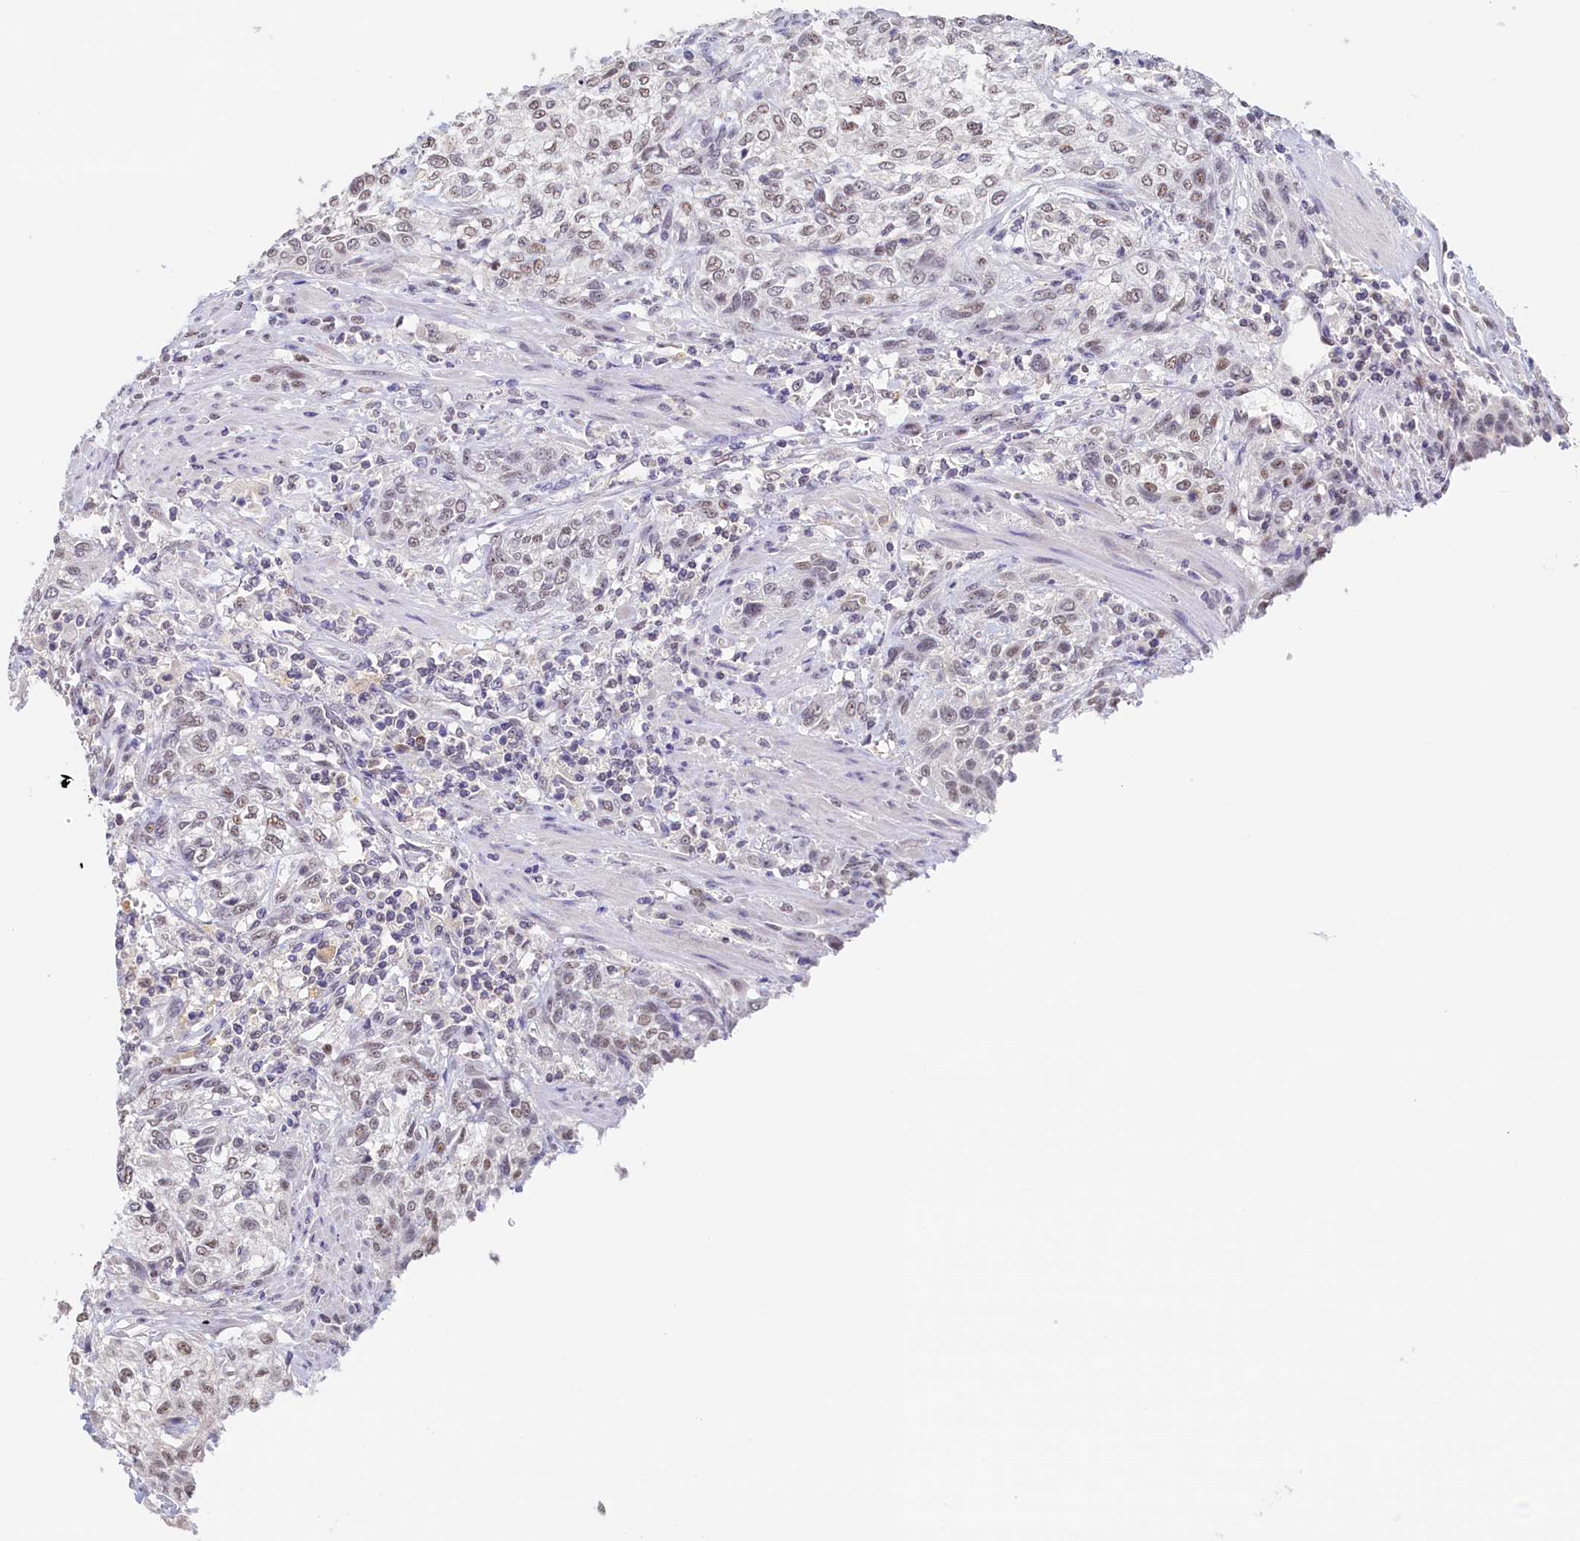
{"staining": {"intensity": "weak", "quantity": "<25%", "location": "nuclear"}, "tissue": "urothelial cancer", "cell_type": "Tumor cells", "image_type": "cancer", "snomed": [{"axis": "morphology", "description": "Normal tissue, NOS"}, {"axis": "morphology", "description": "Urothelial carcinoma, NOS"}, {"axis": "topography", "description": "Urinary bladder"}, {"axis": "topography", "description": "Peripheral nerve tissue"}], "caption": "An image of urothelial cancer stained for a protein displays no brown staining in tumor cells.", "gene": "MOSPD3", "patient": {"sex": "male", "age": 35}}